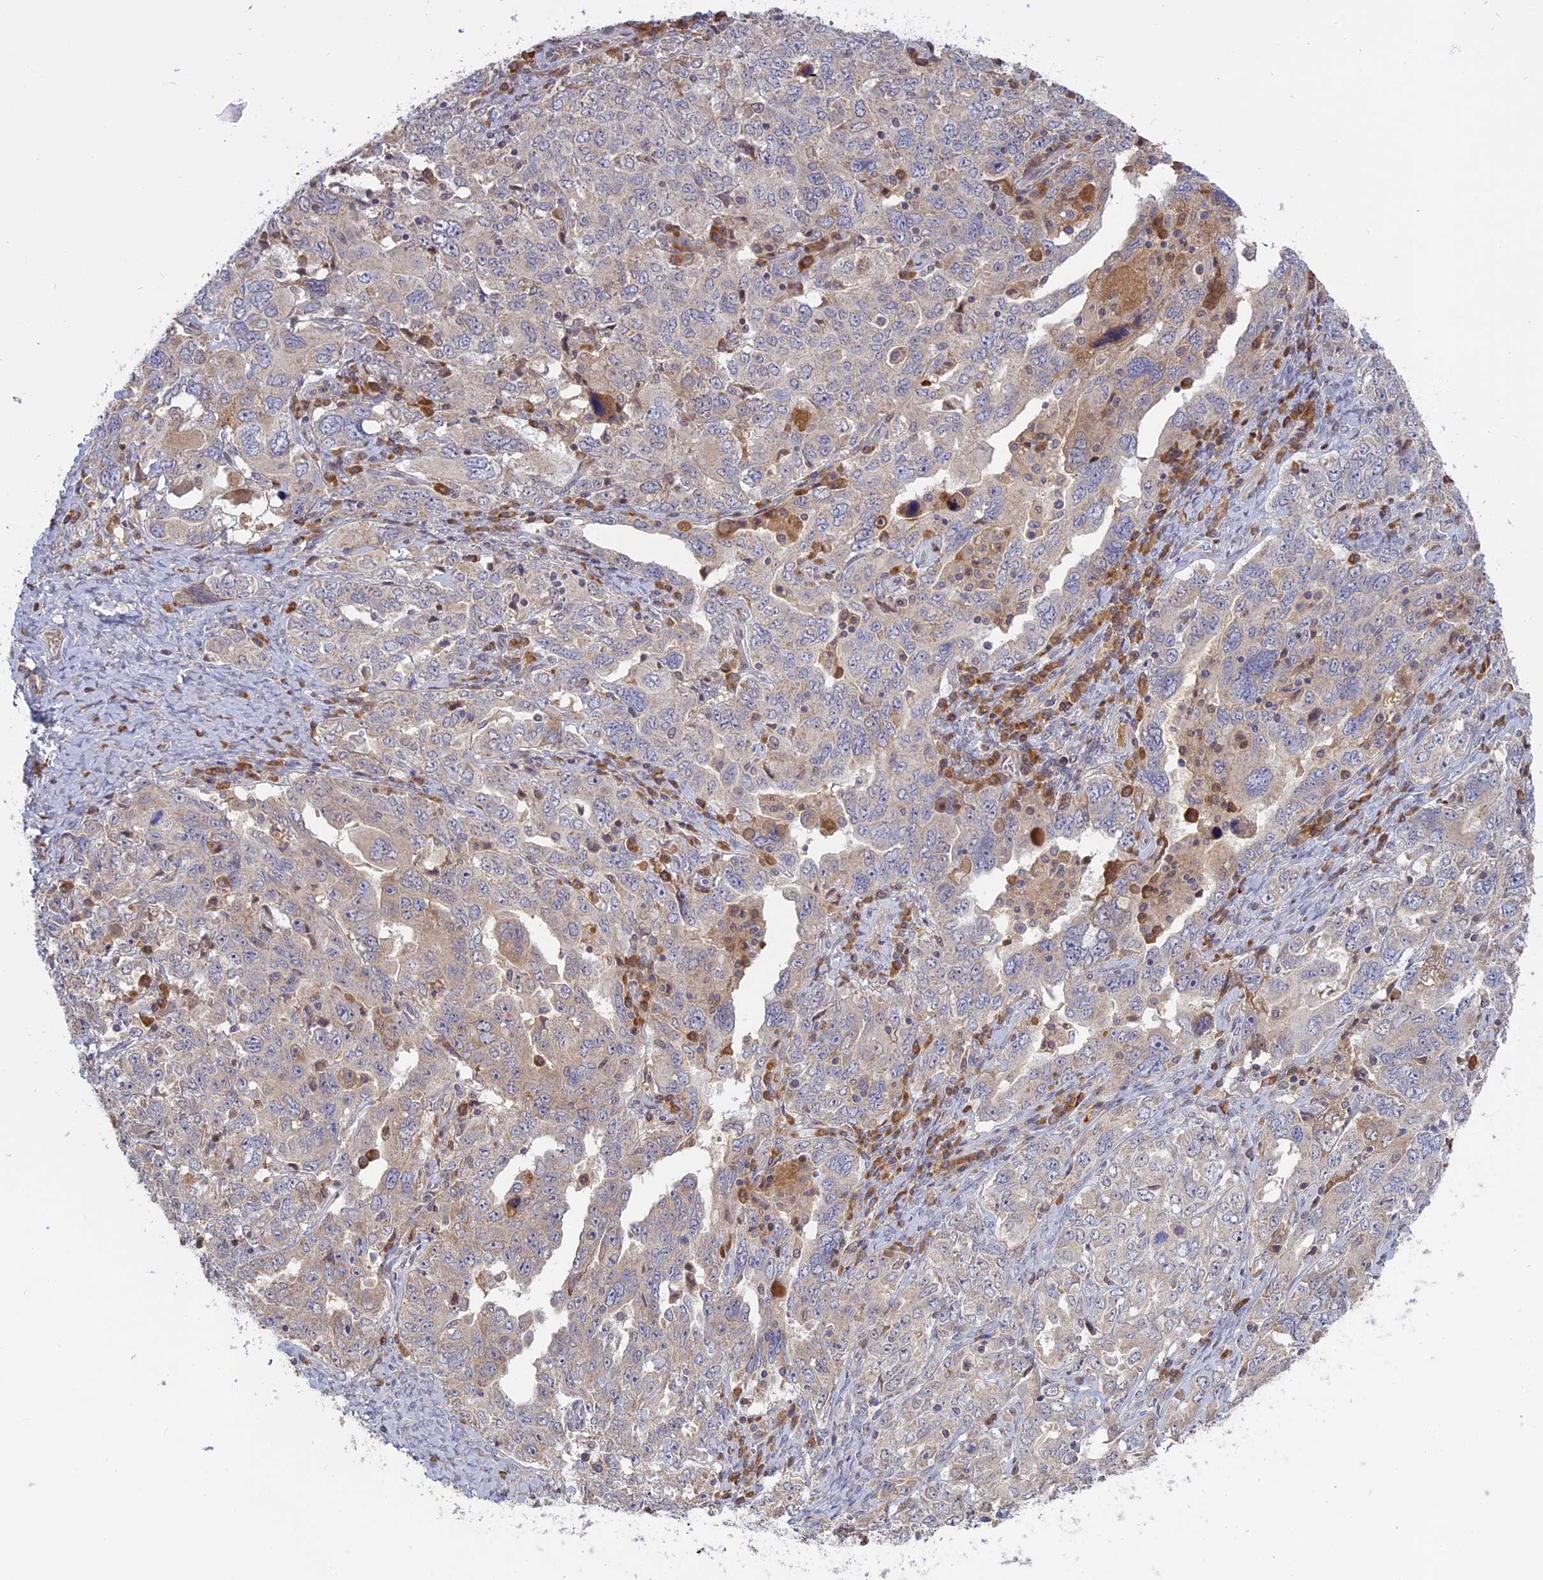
{"staining": {"intensity": "negative", "quantity": "none", "location": "none"}, "tissue": "ovarian cancer", "cell_type": "Tumor cells", "image_type": "cancer", "snomed": [{"axis": "morphology", "description": "Carcinoma, endometroid"}, {"axis": "topography", "description": "Ovary"}], "caption": "IHC micrograph of ovarian cancer stained for a protein (brown), which exhibits no staining in tumor cells.", "gene": "TMEM208", "patient": {"sex": "female", "age": 62}}